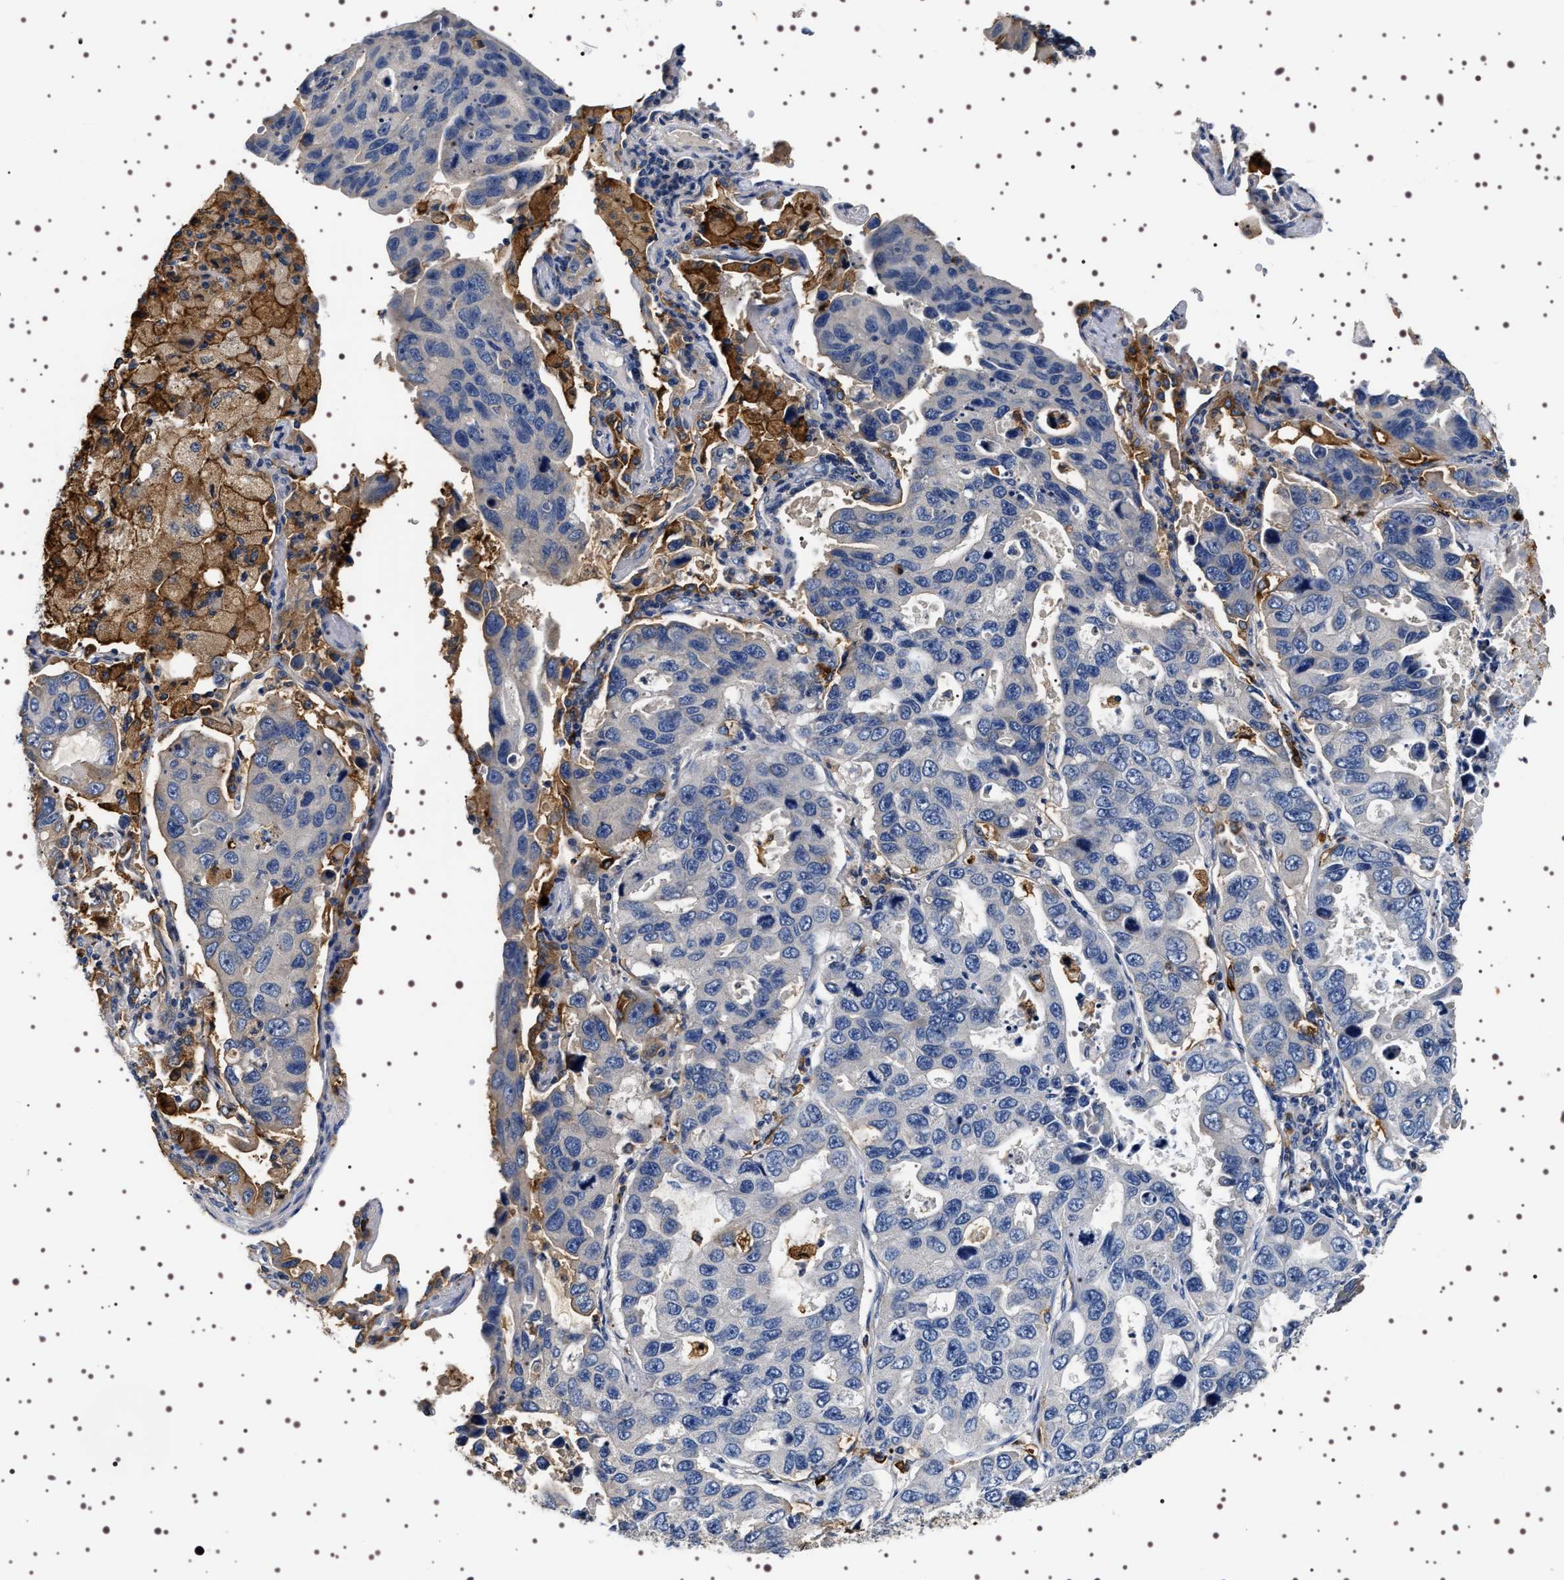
{"staining": {"intensity": "negative", "quantity": "none", "location": "none"}, "tissue": "lung cancer", "cell_type": "Tumor cells", "image_type": "cancer", "snomed": [{"axis": "morphology", "description": "Adenocarcinoma, NOS"}, {"axis": "topography", "description": "Lung"}], "caption": "Histopathology image shows no significant protein expression in tumor cells of lung cancer (adenocarcinoma).", "gene": "ALPL", "patient": {"sex": "male", "age": 64}}